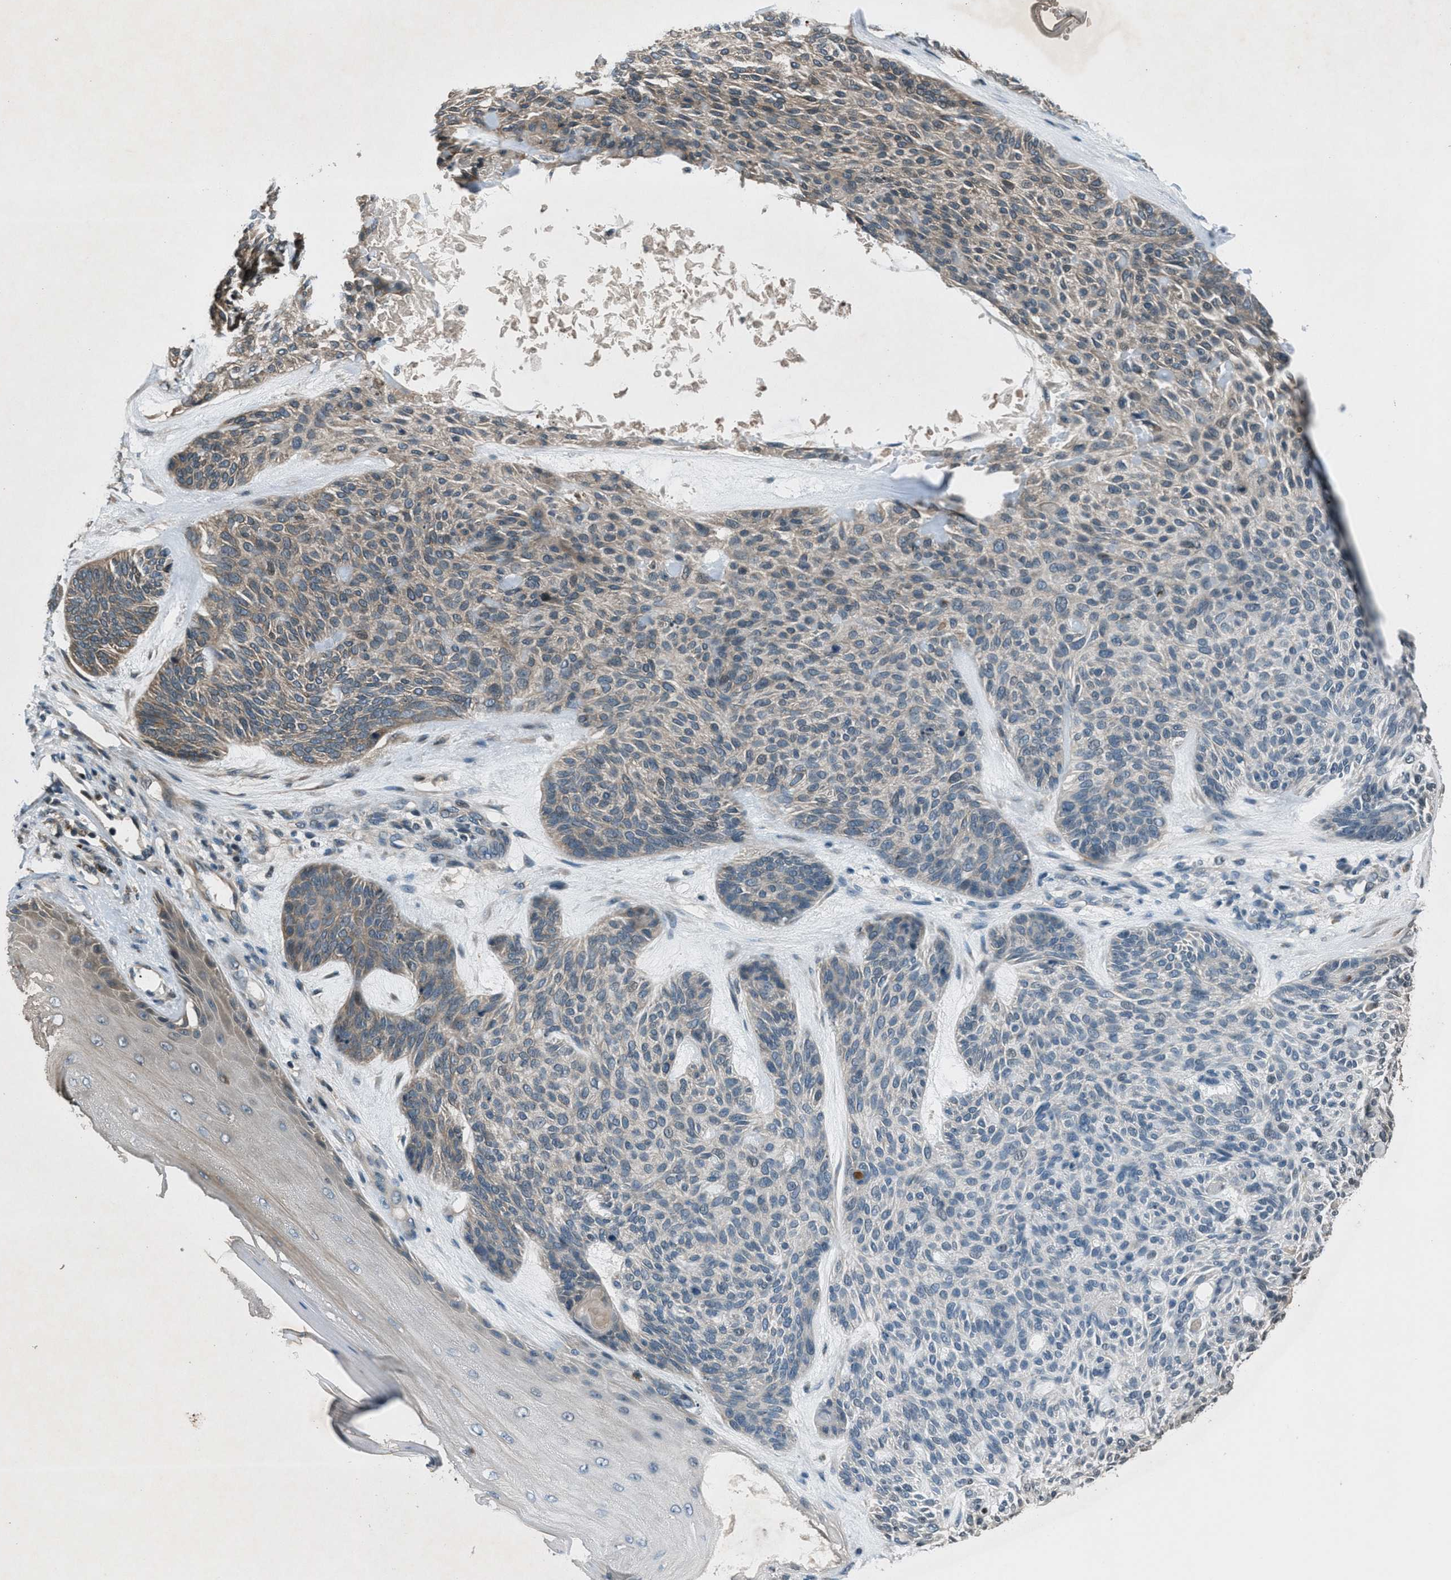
{"staining": {"intensity": "moderate", "quantity": "25%-75%", "location": "cytoplasmic/membranous"}, "tissue": "skin cancer", "cell_type": "Tumor cells", "image_type": "cancer", "snomed": [{"axis": "morphology", "description": "Basal cell carcinoma"}, {"axis": "topography", "description": "Skin"}], "caption": "Immunohistochemical staining of skin cancer (basal cell carcinoma) displays medium levels of moderate cytoplasmic/membranous protein expression in approximately 25%-75% of tumor cells.", "gene": "EPSTI1", "patient": {"sex": "male", "age": 55}}